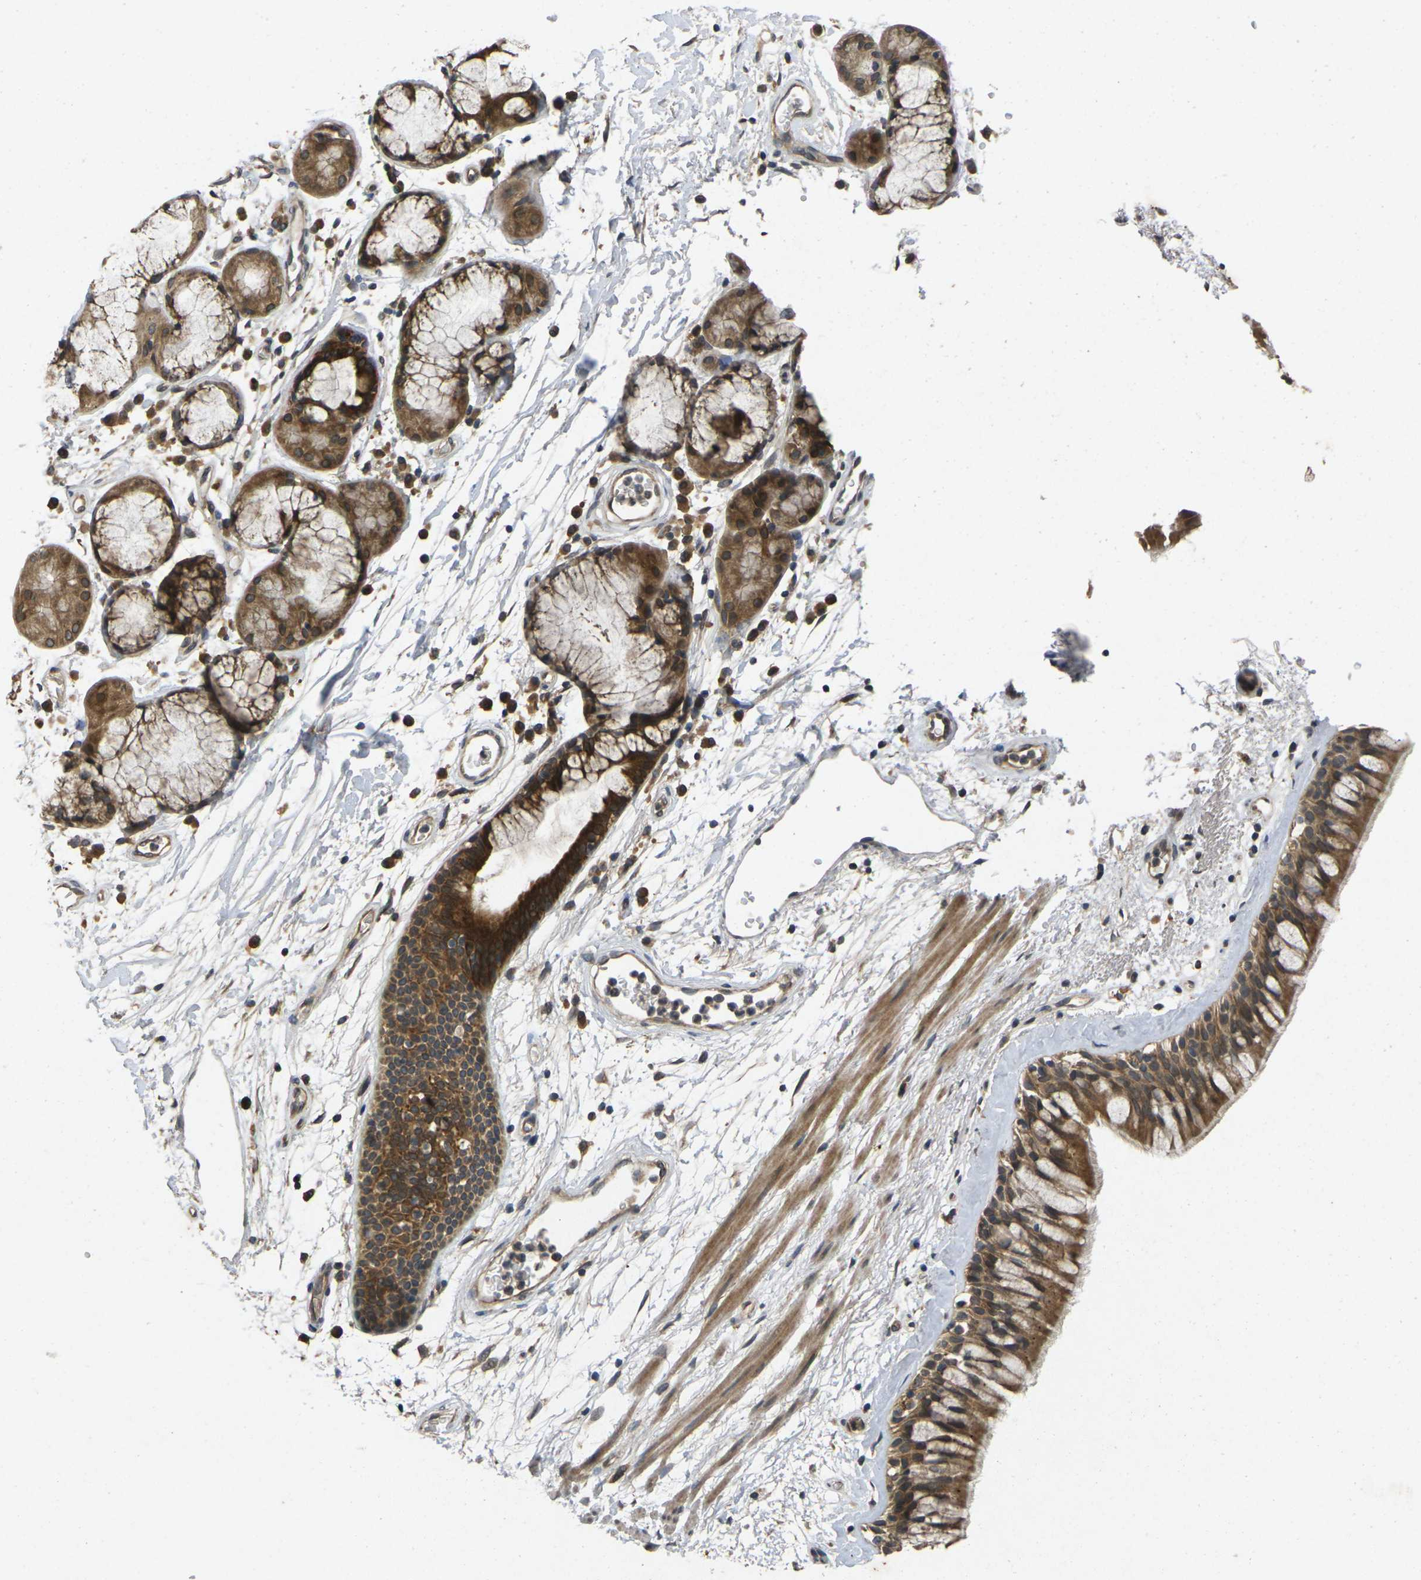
{"staining": {"intensity": "moderate", "quantity": ">75%", "location": "cytoplasmic/membranous"}, "tissue": "bronchus", "cell_type": "Respiratory epithelial cells", "image_type": "normal", "snomed": [{"axis": "morphology", "description": "Normal tissue, NOS"}, {"axis": "morphology", "description": "Adenocarcinoma, NOS"}, {"axis": "topography", "description": "Bronchus"}, {"axis": "topography", "description": "Lung"}], "caption": "The micrograph reveals immunohistochemical staining of unremarkable bronchus. There is moderate cytoplasmic/membranous staining is present in about >75% of respiratory epithelial cells.", "gene": "ERN1", "patient": {"sex": "female", "age": 54}}